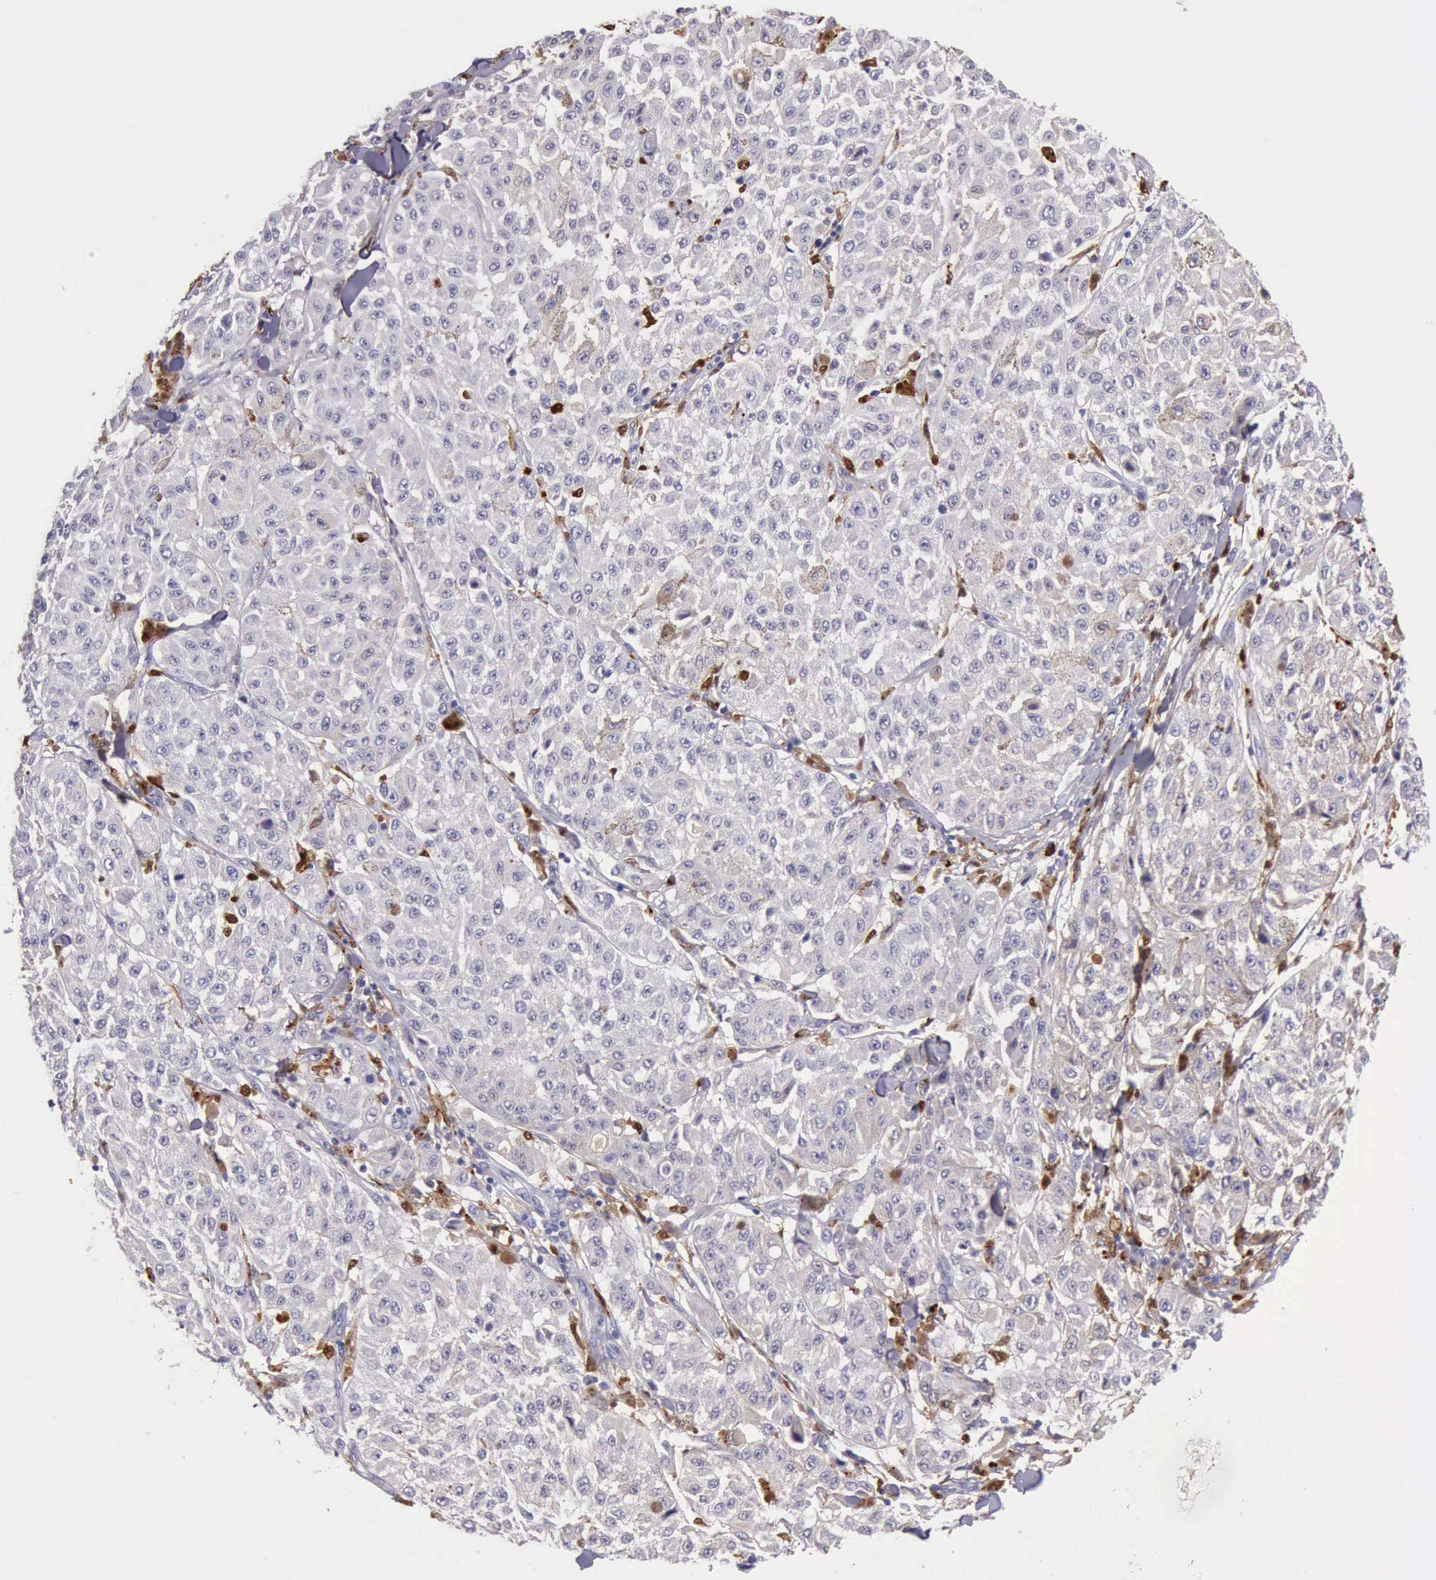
{"staining": {"intensity": "negative", "quantity": "none", "location": "none"}, "tissue": "melanoma", "cell_type": "Tumor cells", "image_type": "cancer", "snomed": [{"axis": "morphology", "description": "Malignant melanoma, NOS"}, {"axis": "topography", "description": "Skin"}], "caption": "The micrograph shows no staining of tumor cells in malignant melanoma.", "gene": "CSTA", "patient": {"sex": "female", "age": 64}}